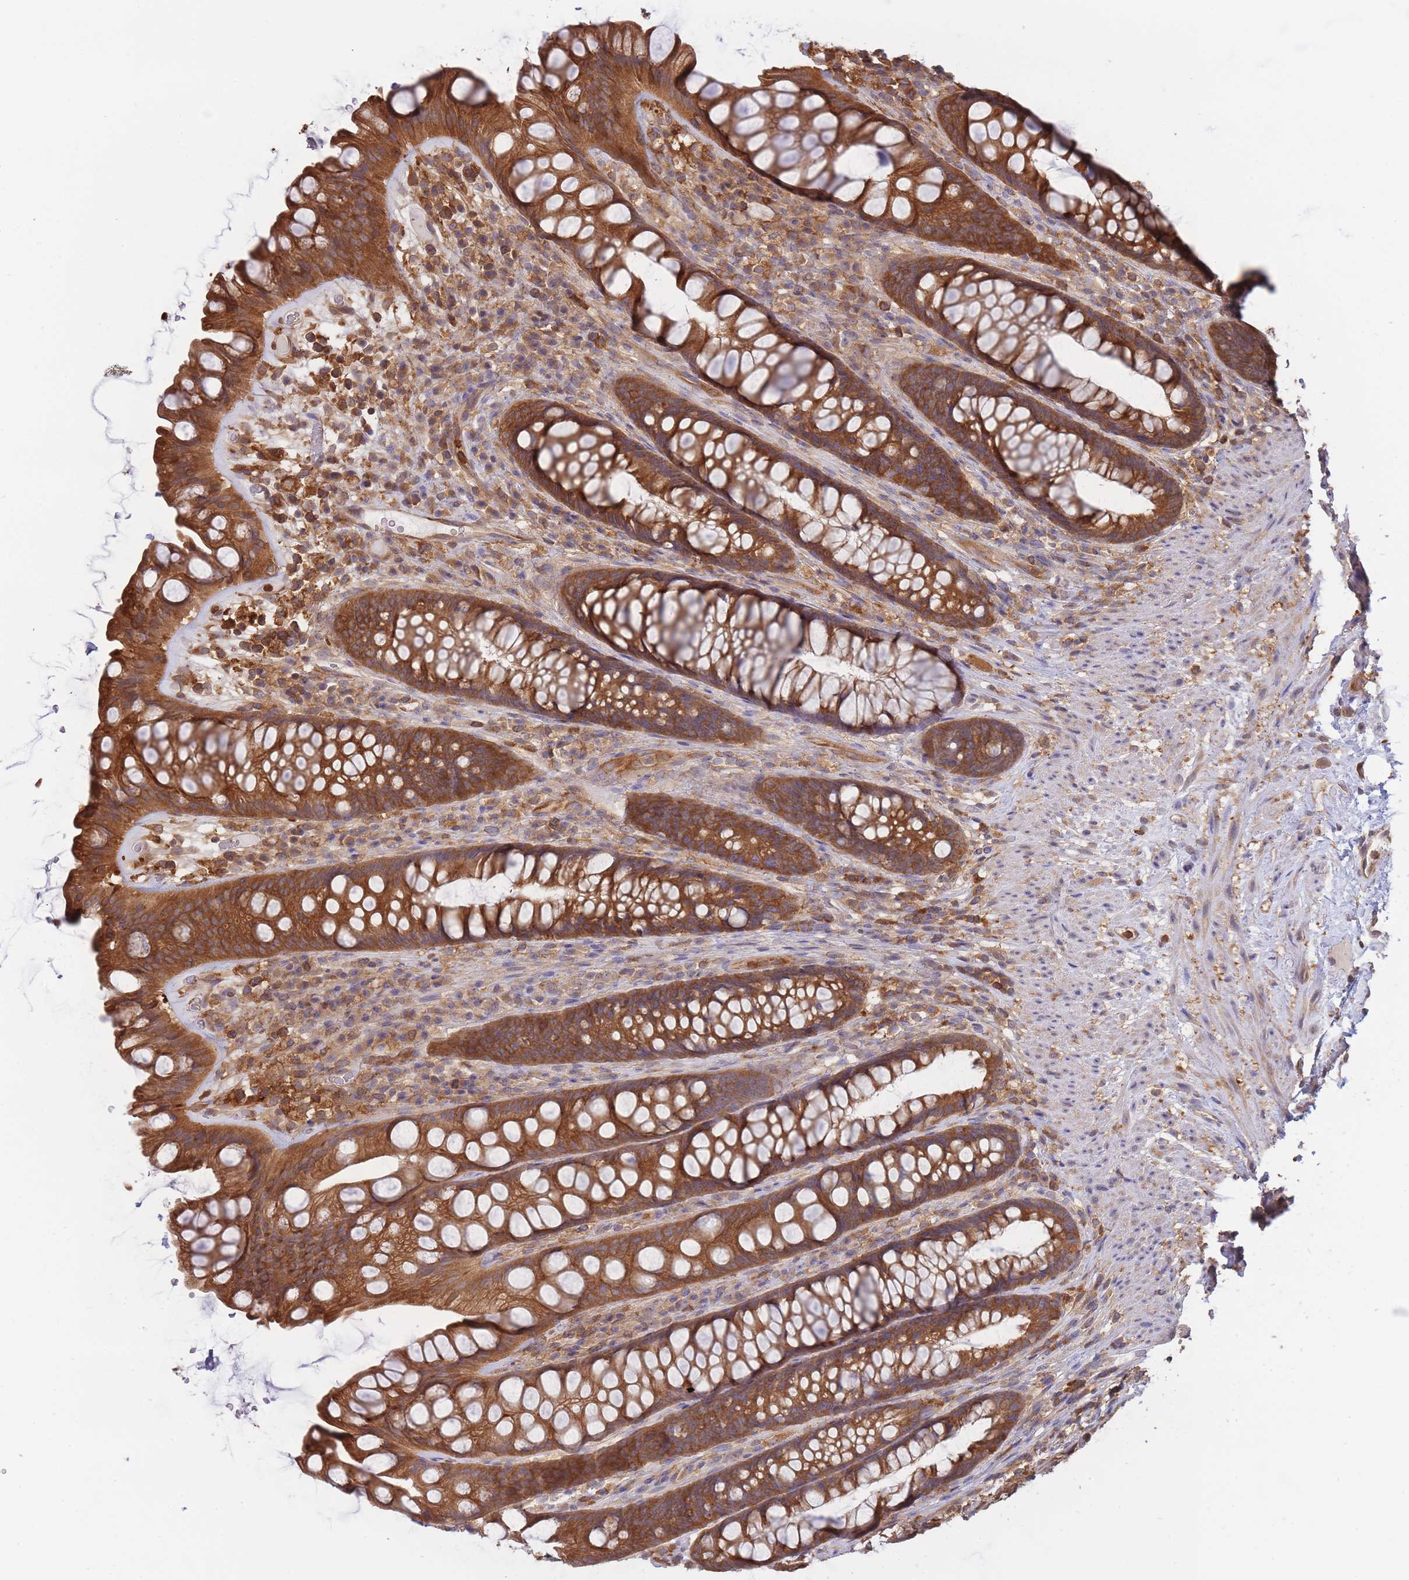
{"staining": {"intensity": "strong", "quantity": ">75%", "location": "cytoplasmic/membranous"}, "tissue": "rectum", "cell_type": "Glandular cells", "image_type": "normal", "snomed": [{"axis": "morphology", "description": "Normal tissue, NOS"}, {"axis": "topography", "description": "Rectum"}], "caption": "This histopathology image displays IHC staining of normal rectum, with high strong cytoplasmic/membranous positivity in approximately >75% of glandular cells.", "gene": "SLC4A9", "patient": {"sex": "male", "age": 74}}